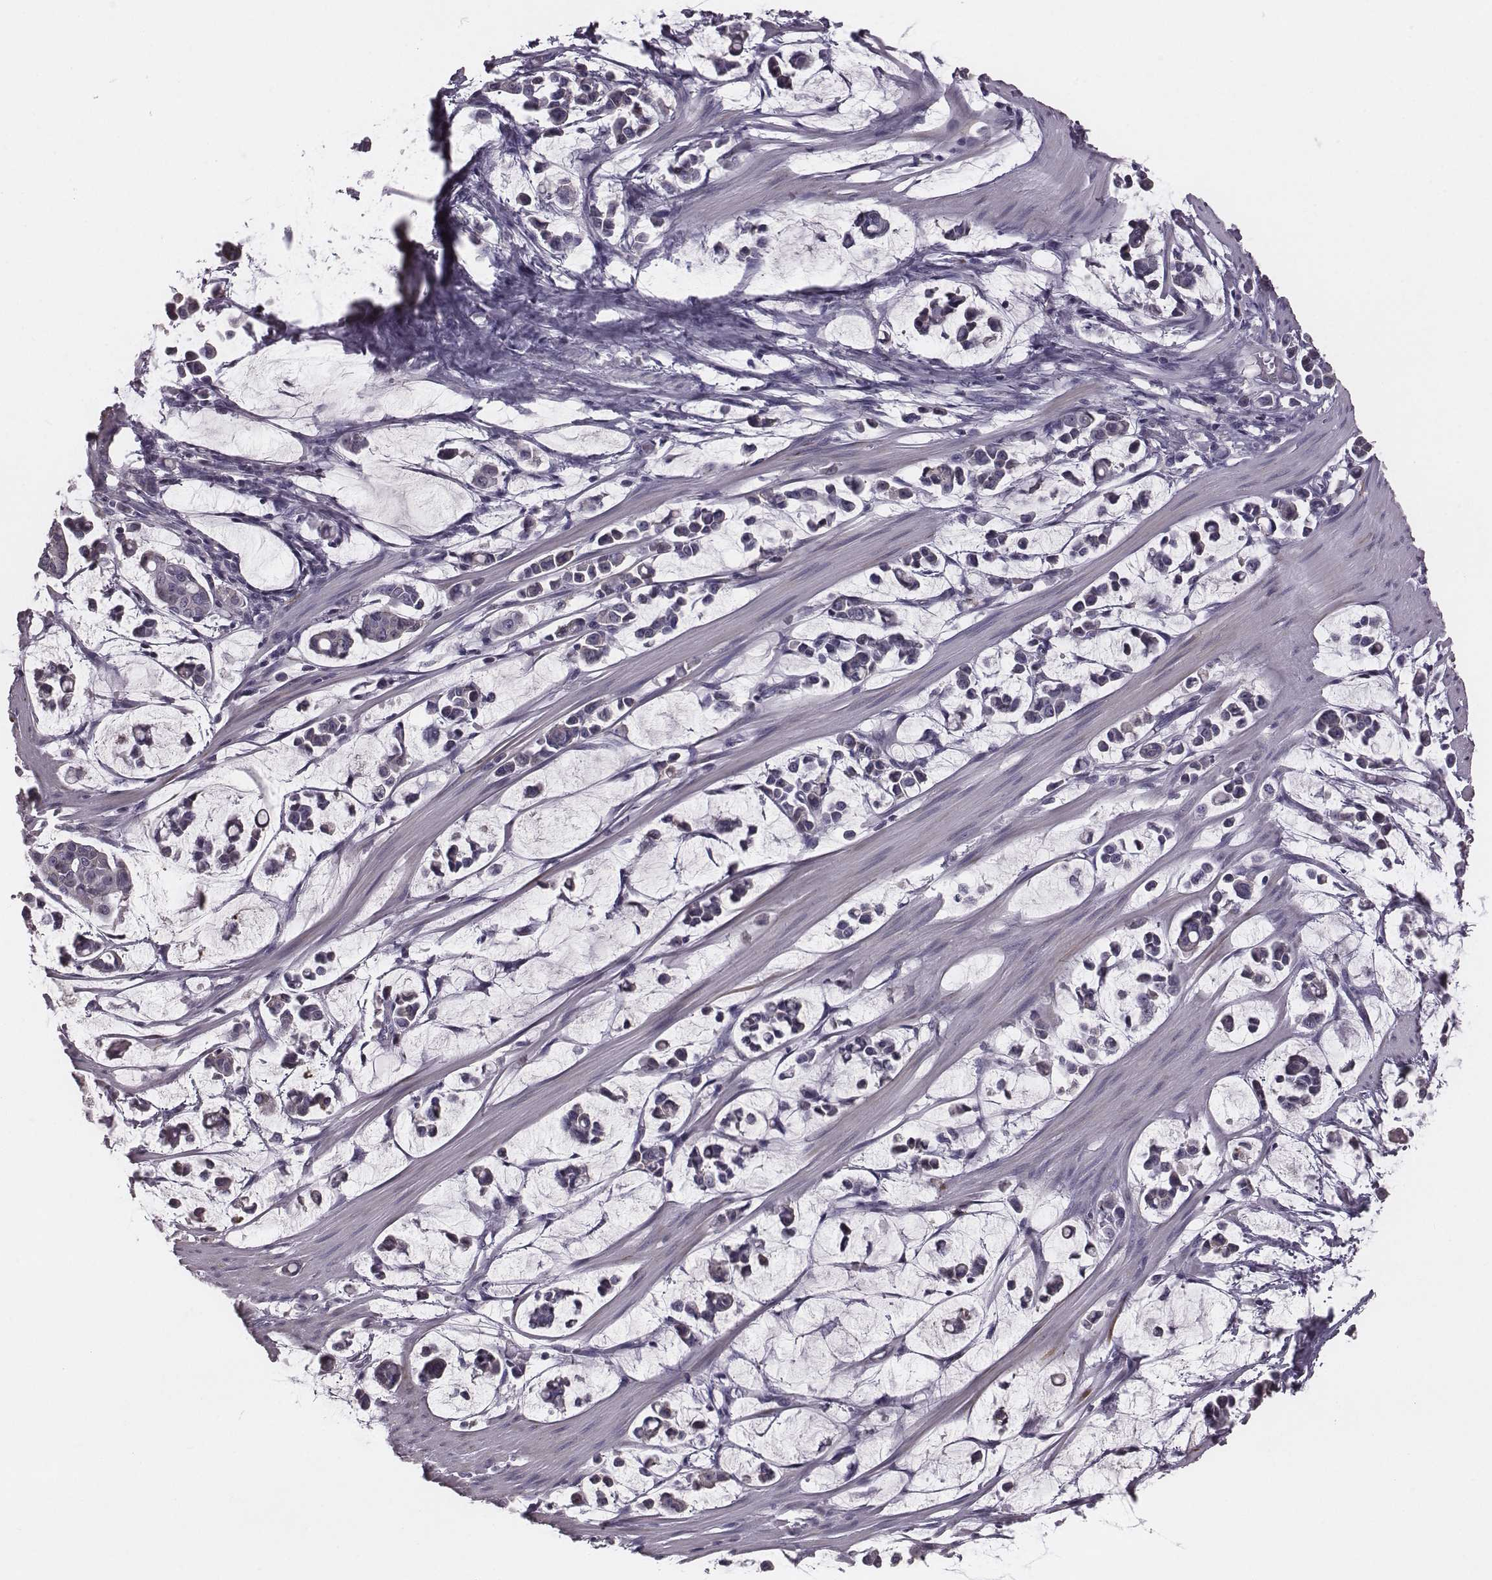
{"staining": {"intensity": "negative", "quantity": "none", "location": "none"}, "tissue": "stomach cancer", "cell_type": "Tumor cells", "image_type": "cancer", "snomed": [{"axis": "morphology", "description": "Adenocarcinoma, NOS"}, {"axis": "topography", "description": "Stomach"}], "caption": "The immunohistochemistry micrograph has no significant positivity in tumor cells of stomach adenocarcinoma tissue. (Immunohistochemistry (ihc), brightfield microscopy, high magnification).", "gene": "SMIM24", "patient": {"sex": "male", "age": 82}}